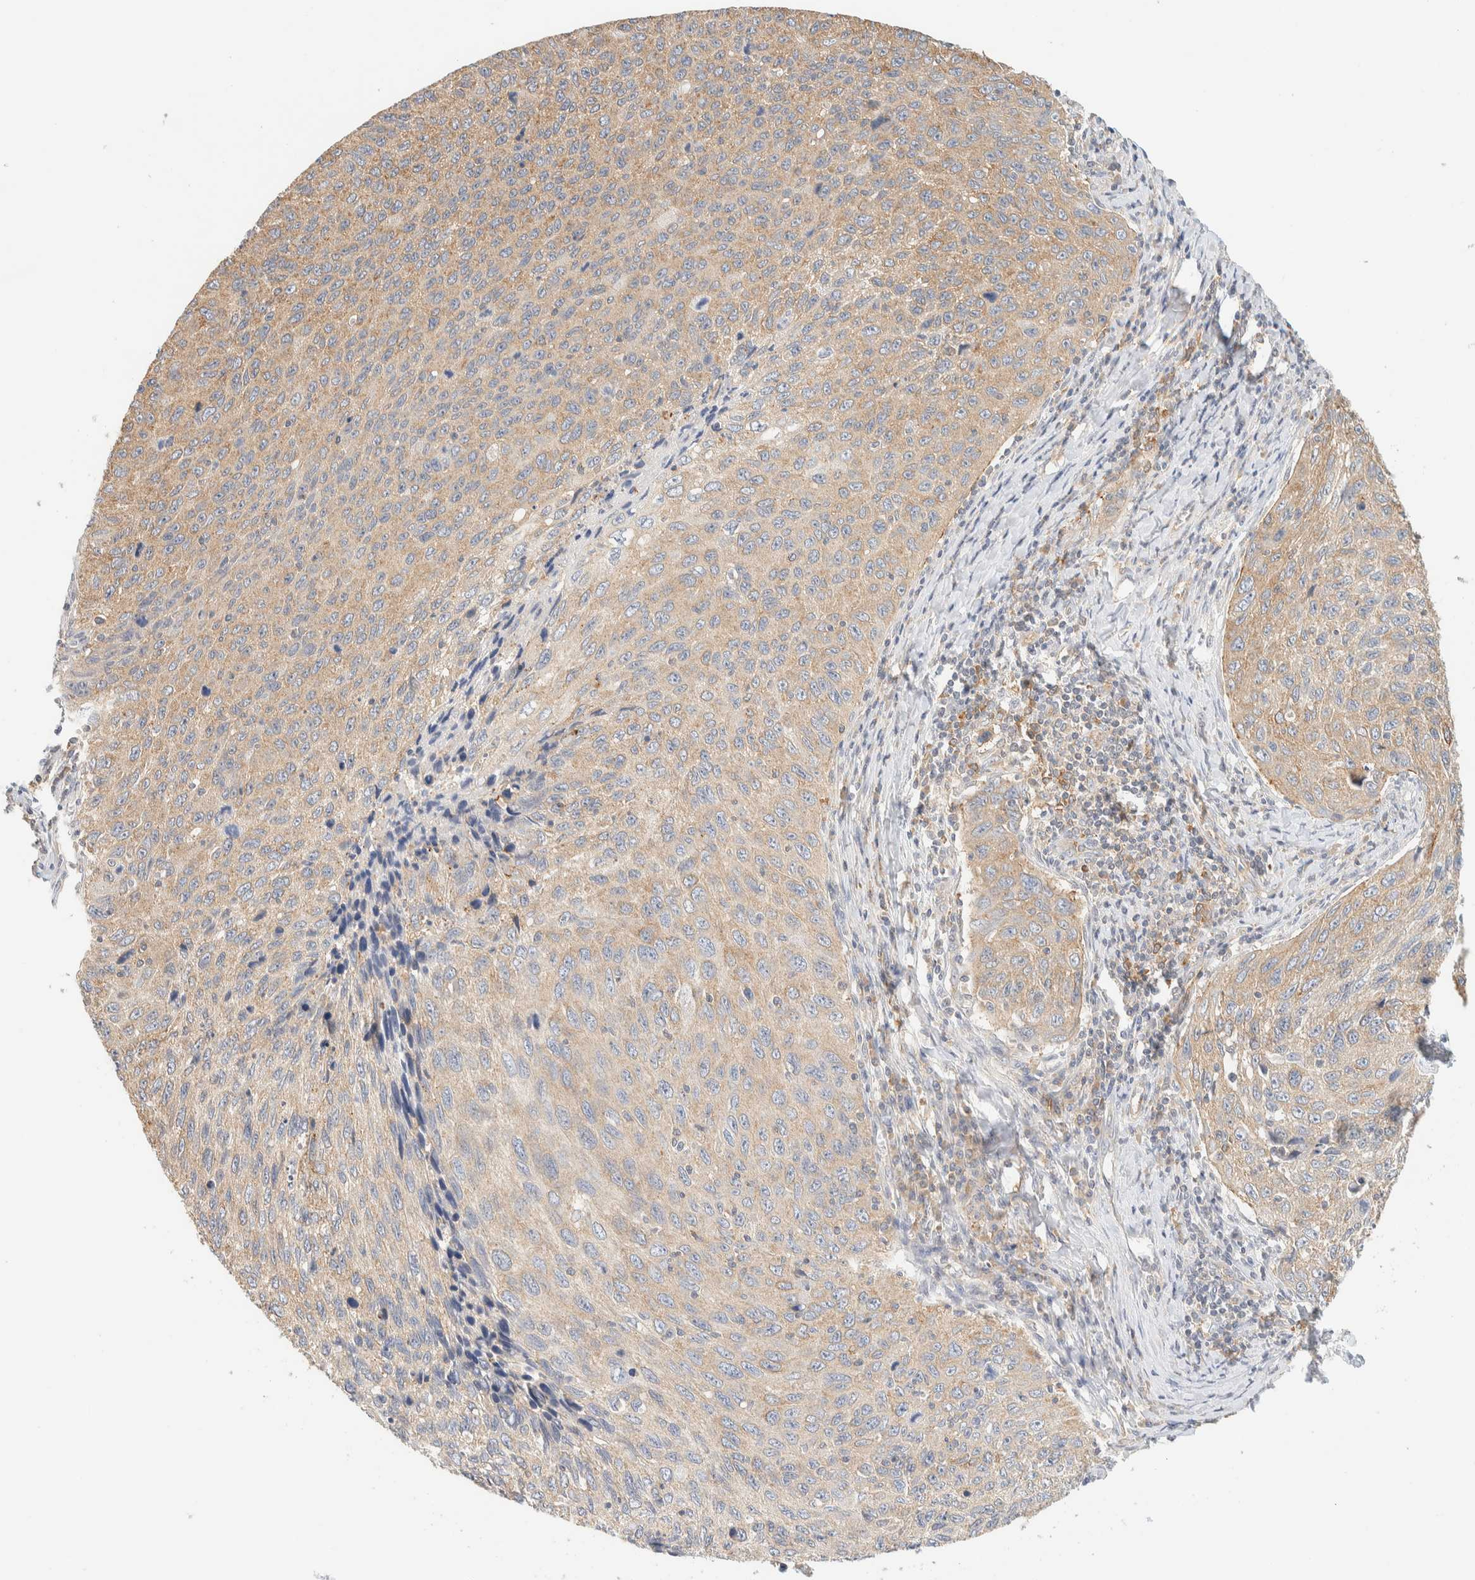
{"staining": {"intensity": "weak", "quantity": ">75%", "location": "cytoplasmic/membranous"}, "tissue": "cervical cancer", "cell_type": "Tumor cells", "image_type": "cancer", "snomed": [{"axis": "morphology", "description": "Squamous cell carcinoma, NOS"}, {"axis": "topography", "description": "Cervix"}], "caption": "Protein staining demonstrates weak cytoplasmic/membranous positivity in approximately >75% of tumor cells in cervical cancer.", "gene": "TBC1D8B", "patient": {"sex": "female", "age": 53}}